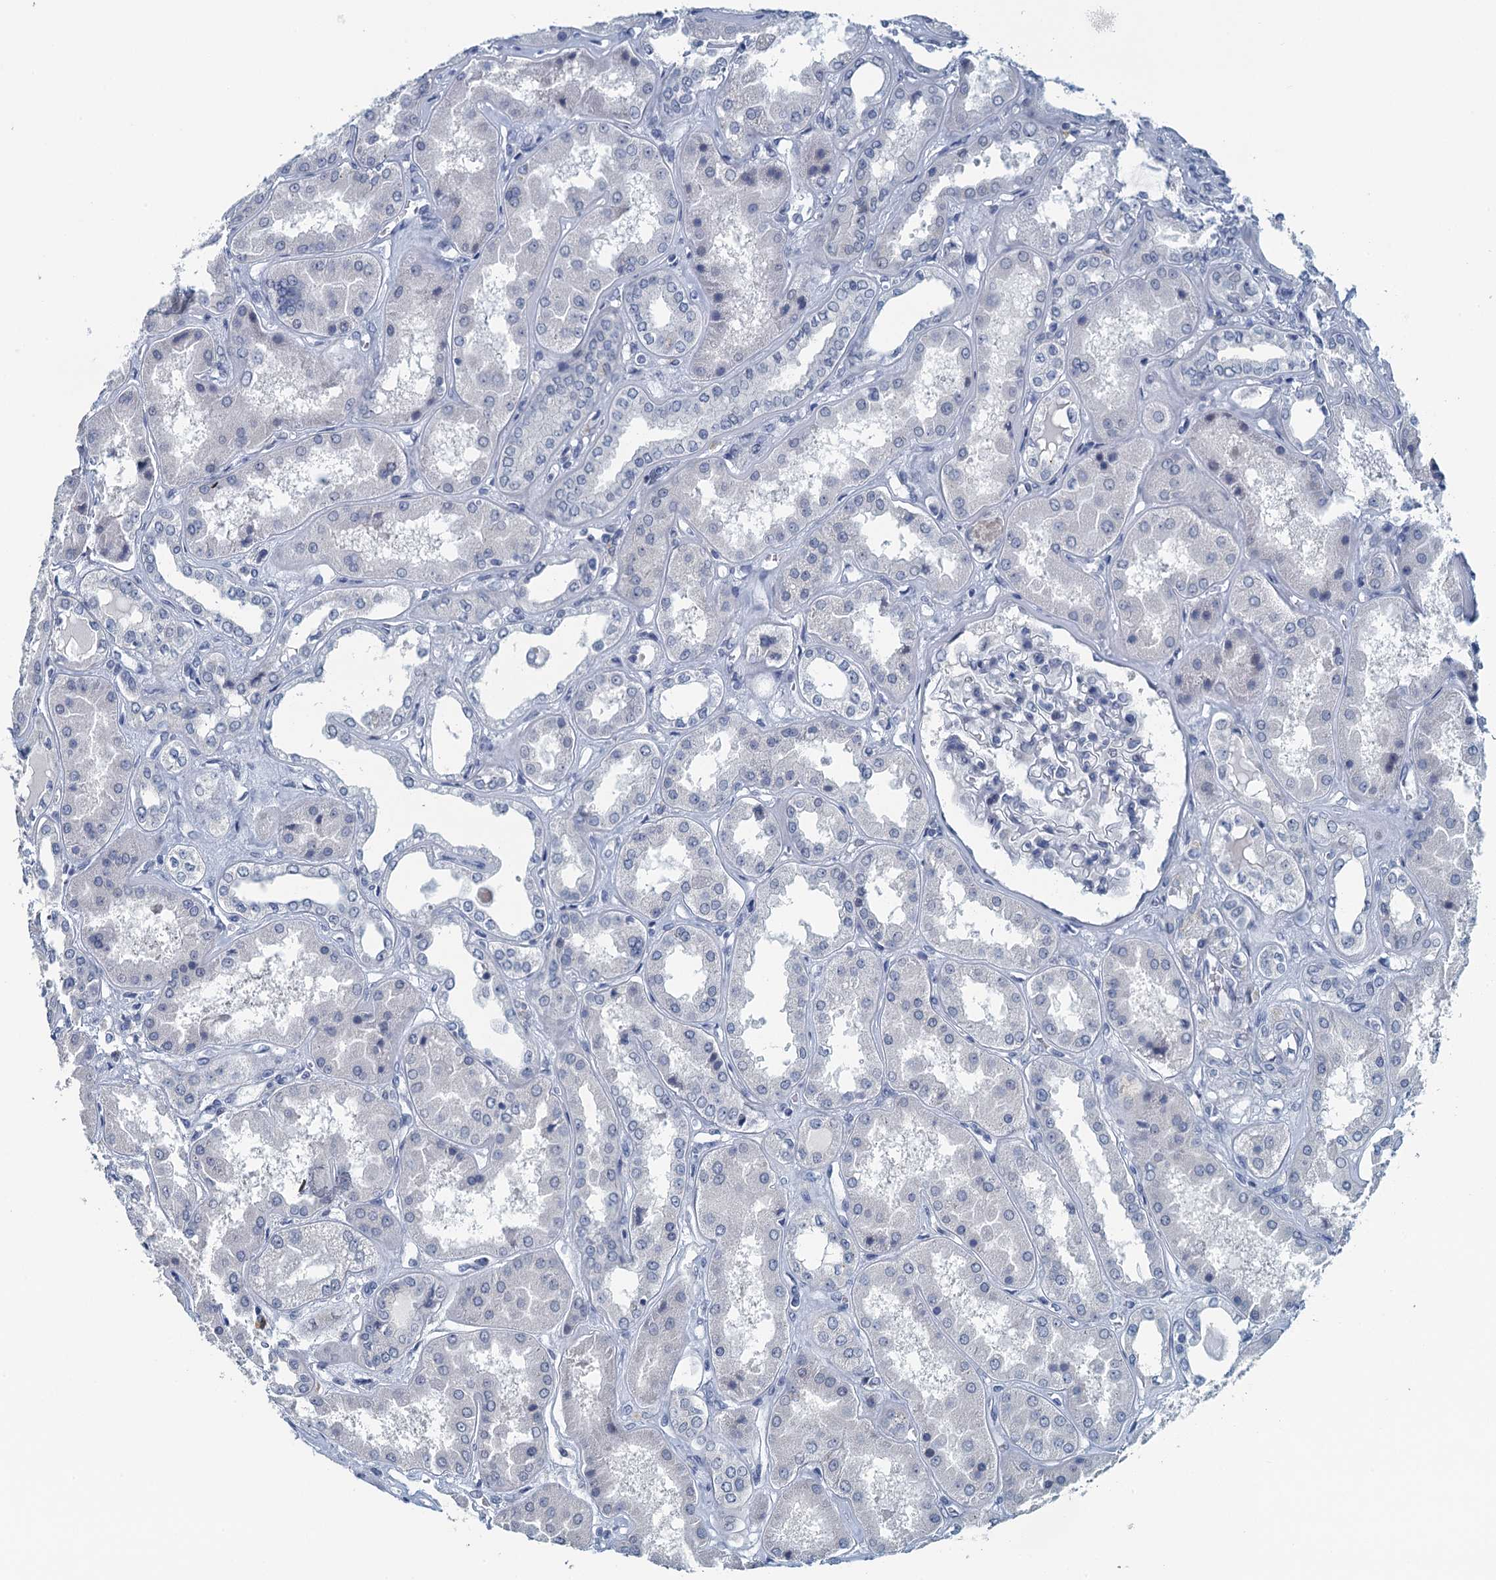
{"staining": {"intensity": "moderate", "quantity": "<25%", "location": "nuclear"}, "tissue": "kidney", "cell_type": "Cells in glomeruli", "image_type": "normal", "snomed": [{"axis": "morphology", "description": "Normal tissue, NOS"}, {"axis": "topography", "description": "Kidney"}], "caption": "IHC histopathology image of benign kidney: human kidney stained using immunohistochemistry (IHC) exhibits low levels of moderate protein expression localized specifically in the nuclear of cells in glomeruli, appearing as a nuclear brown color.", "gene": "TTLL9", "patient": {"sex": "female", "age": 56}}